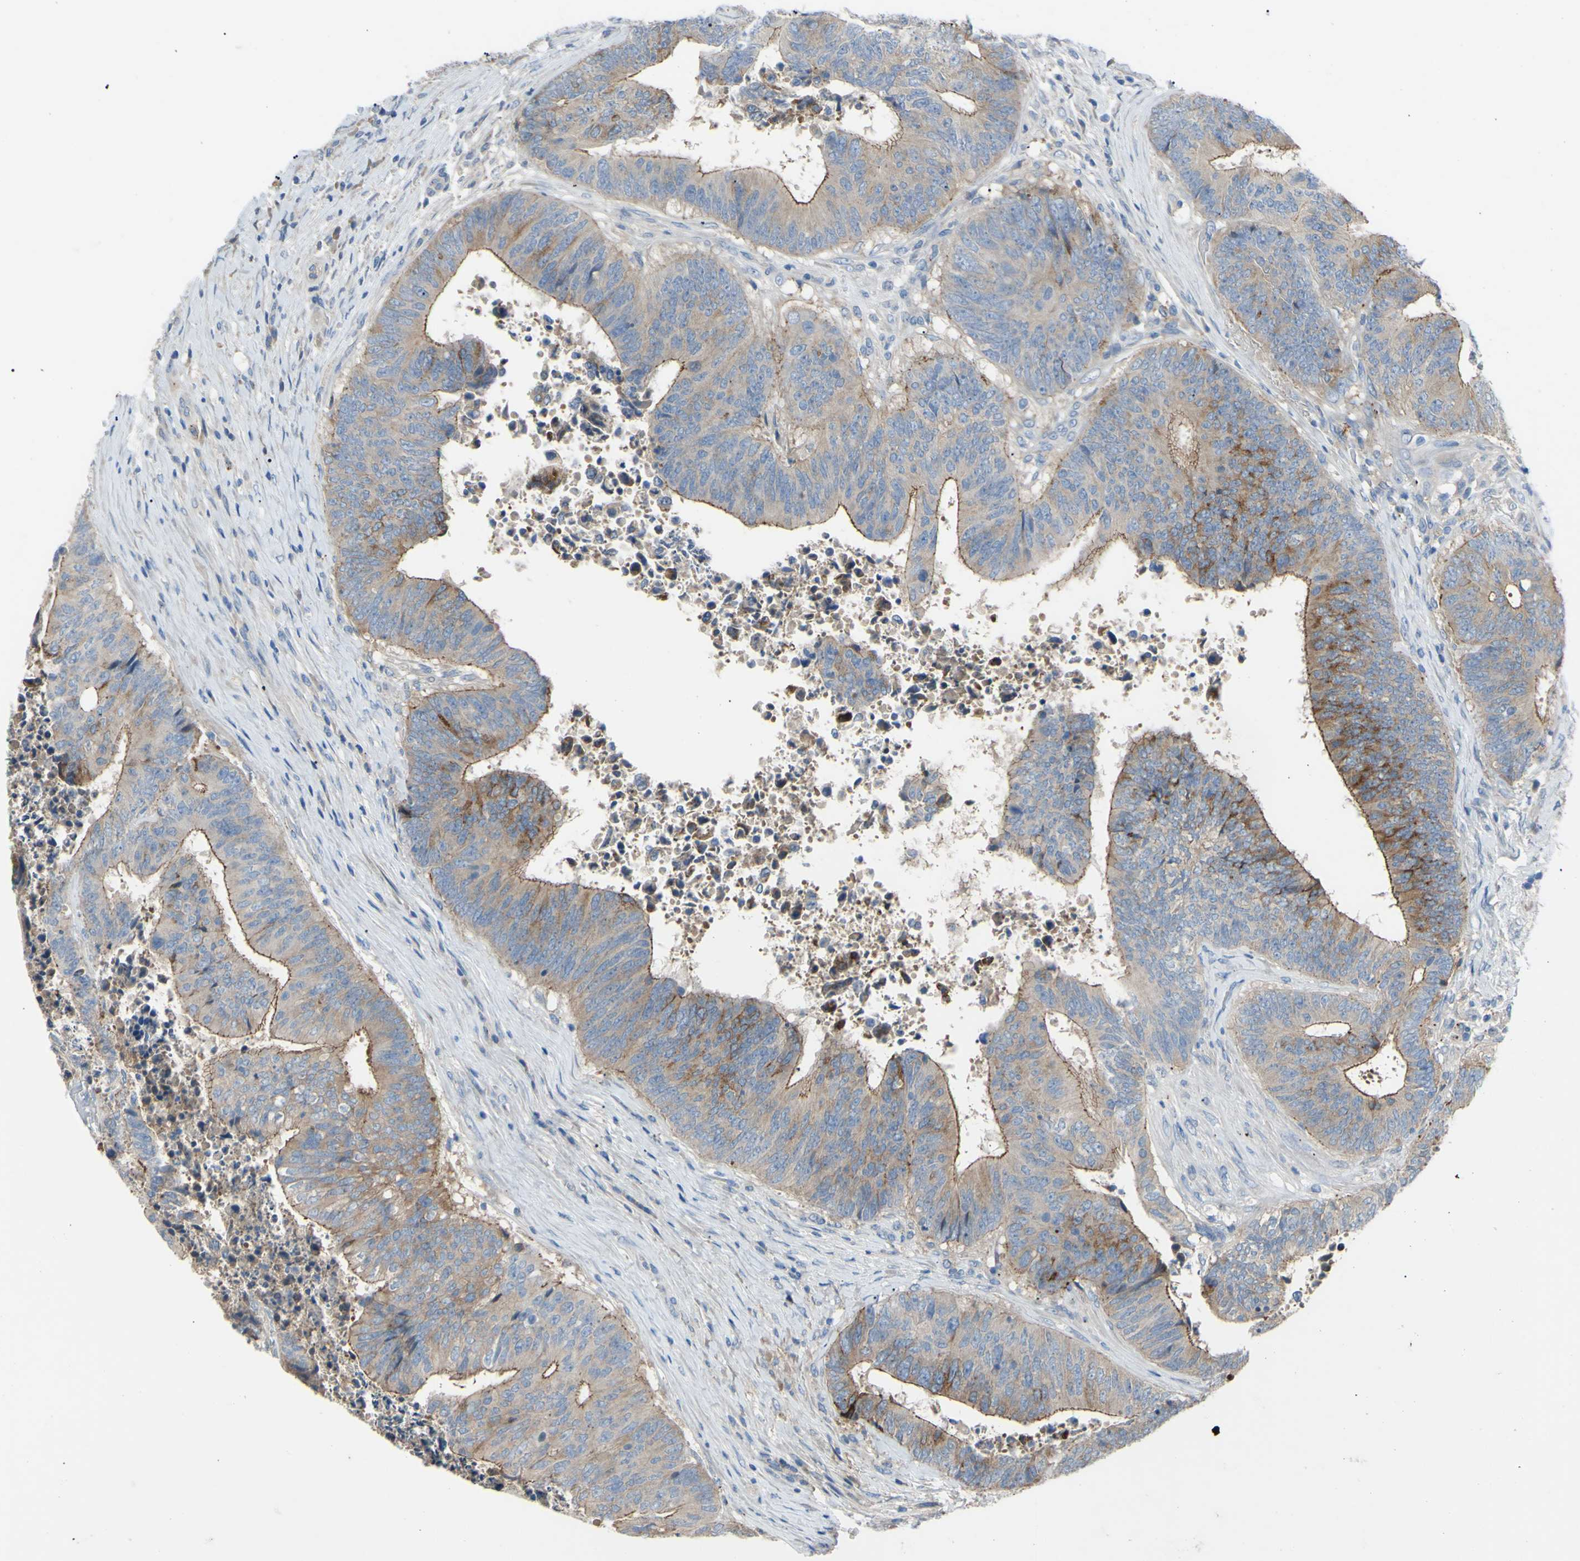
{"staining": {"intensity": "moderate", "quantity": ">75%", "location": "cytoplasmic/membranous"}, "tissue": "colorectal cancer", "cell_type": "Tumor cells", "image_type": "cancer", "snomed": [{"axis": "morphology", "description": "Adenocarcinoma, NOS"}, {"axis": "topography", "description": "Rectum"}], "caption": "Protein expression analysis of human colorectal adenocarcinoma reveals moderate cytoplasmic/membranous expression in approximately >75% of tumor cells.", "gene": "TMEM59L", "patient": {"sex": "male", "age": 72}}